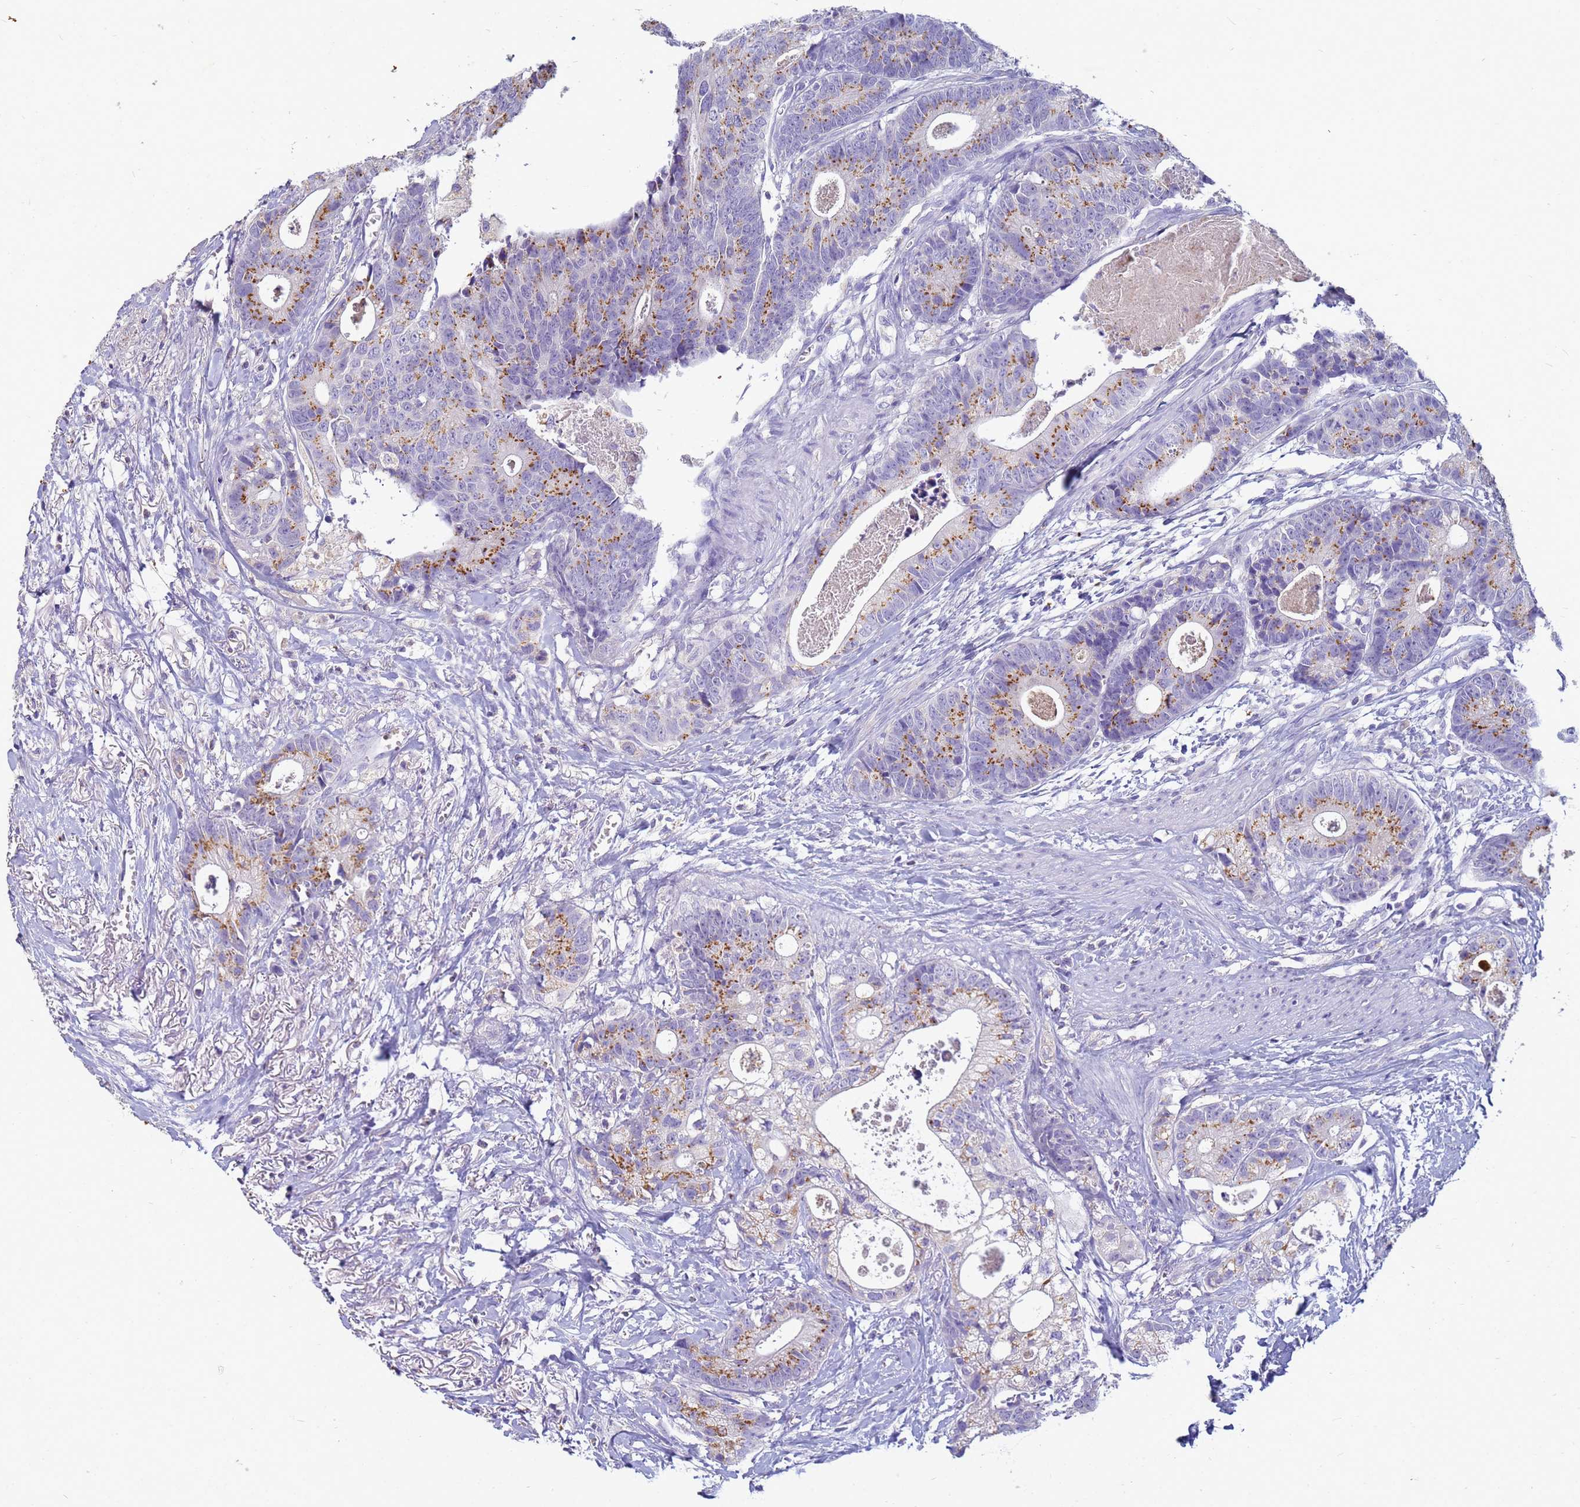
{"staining": {"intensity": "strong", "quantity": "25%-75%", "location": "cytoplasmic/membranous"}, "tissue": "colorectal cancer", "cell_type": "Tumor cells", "image_type": "cancer", "snomed": [{"axis": "morphology", "description": "Adenocarcinoma, NOS"}, {"axis": "topography", "description": "Colon"}], "caption": "Adenocarcinoma (colorectal) stained for a protein (brown) shows strong cytoplasmic/membranous positive staining in about 25%-75% of tumor cells.", "gene": "B3GNT8", "patient": {"sex": "female", "age": 57}}